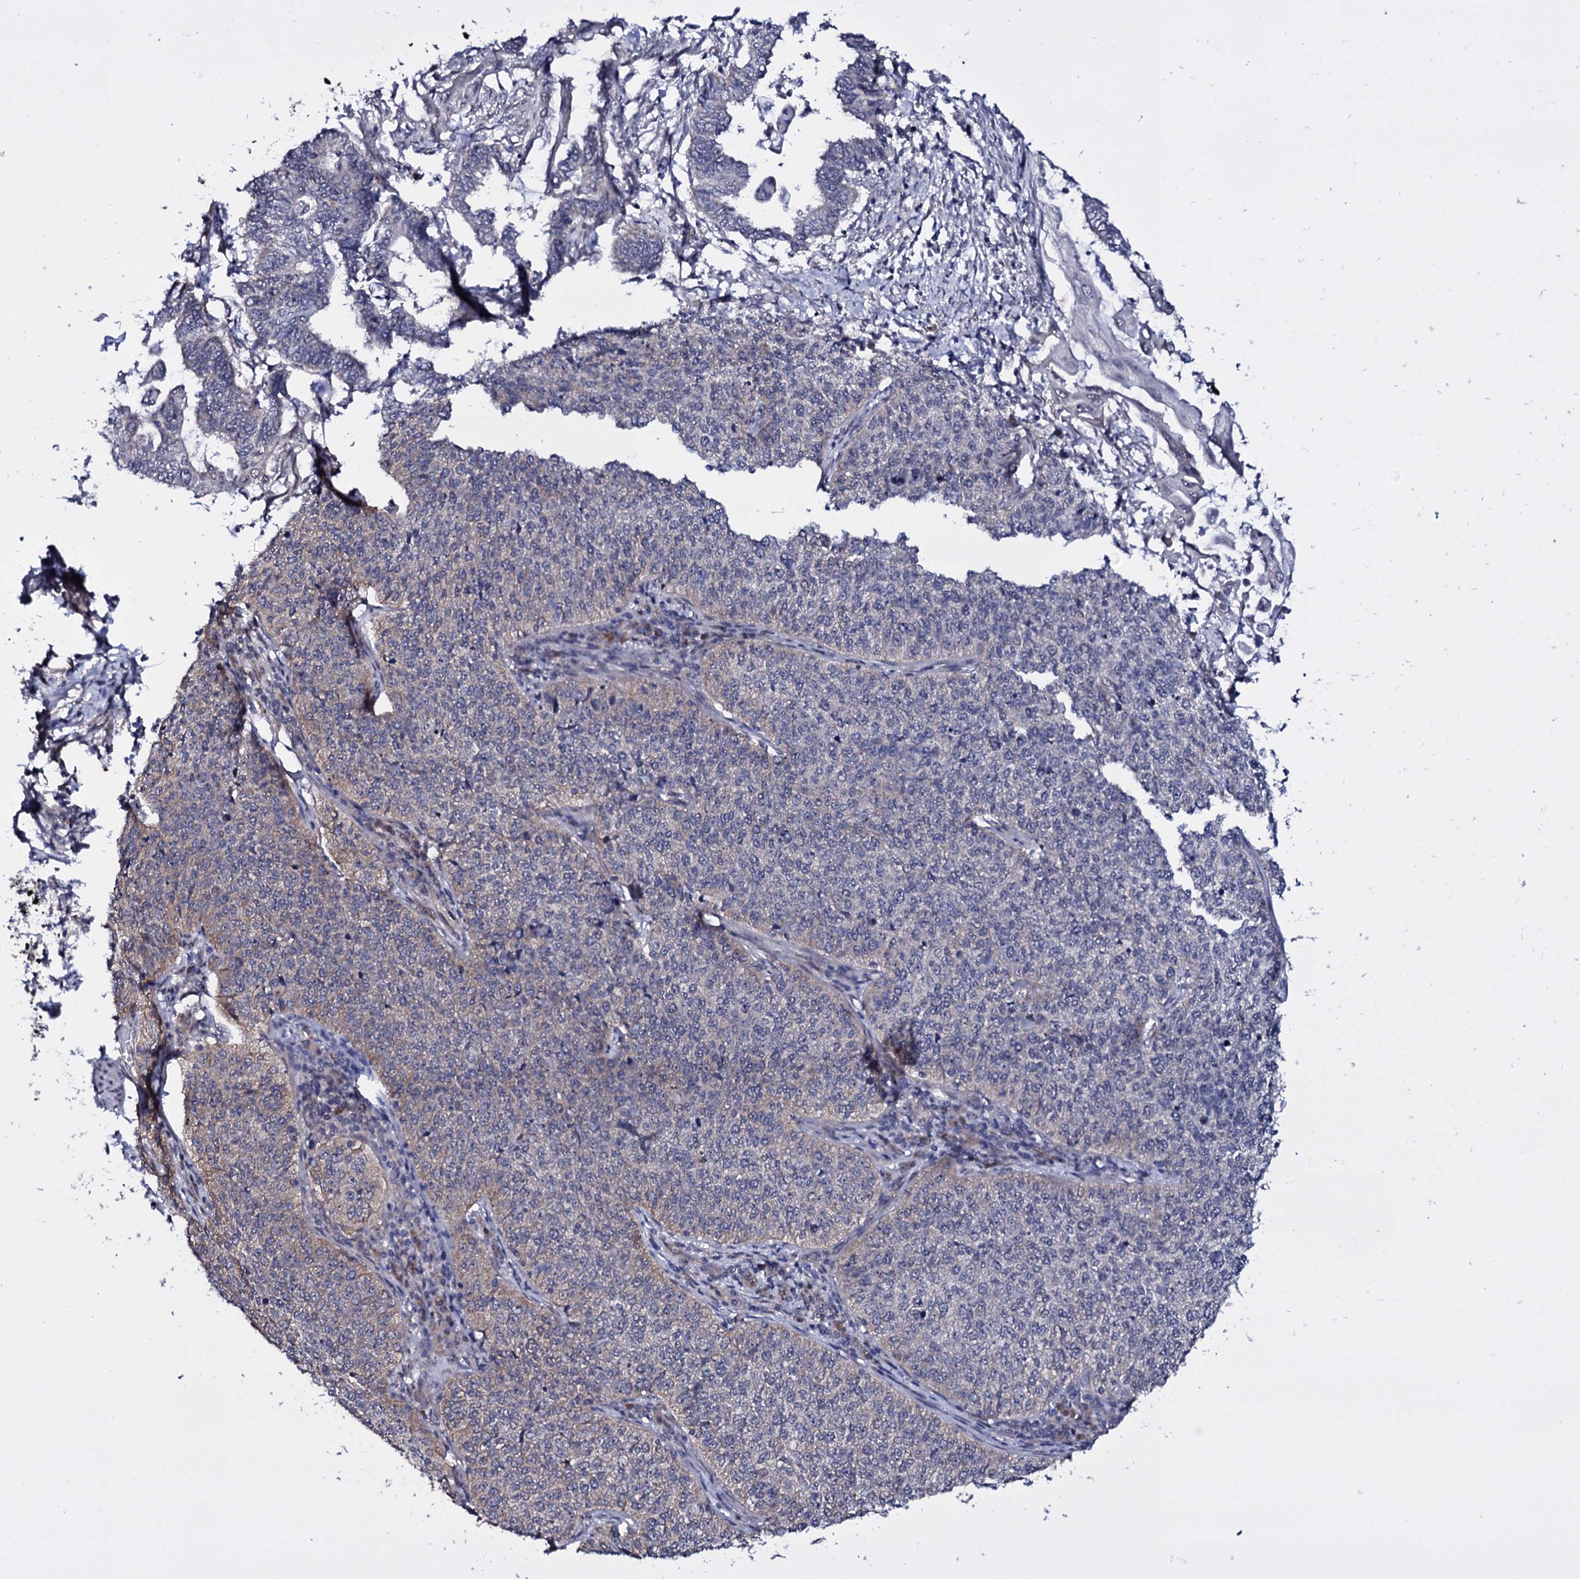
{"staining": {"intensity": "weak", "quantity": "<25%", "location": "cytoplasmic/membranous"}, "tissue": "cervical cancer", "cell_type": "Tumor cells", "image_type": "cancer", "snomed": [{"axis": "morphology", "description": "Squamous cell carcinoma, NOS"}, {"axis": "topography", "description": "Cervix"}], "caption": "Immunohistochemistry (IHC) of human cervical squamous cell carcinoma demonstrates no staining in tumor cells.", "gene": "GAREM1", "patient": {"sex": "female", "age": 35}}